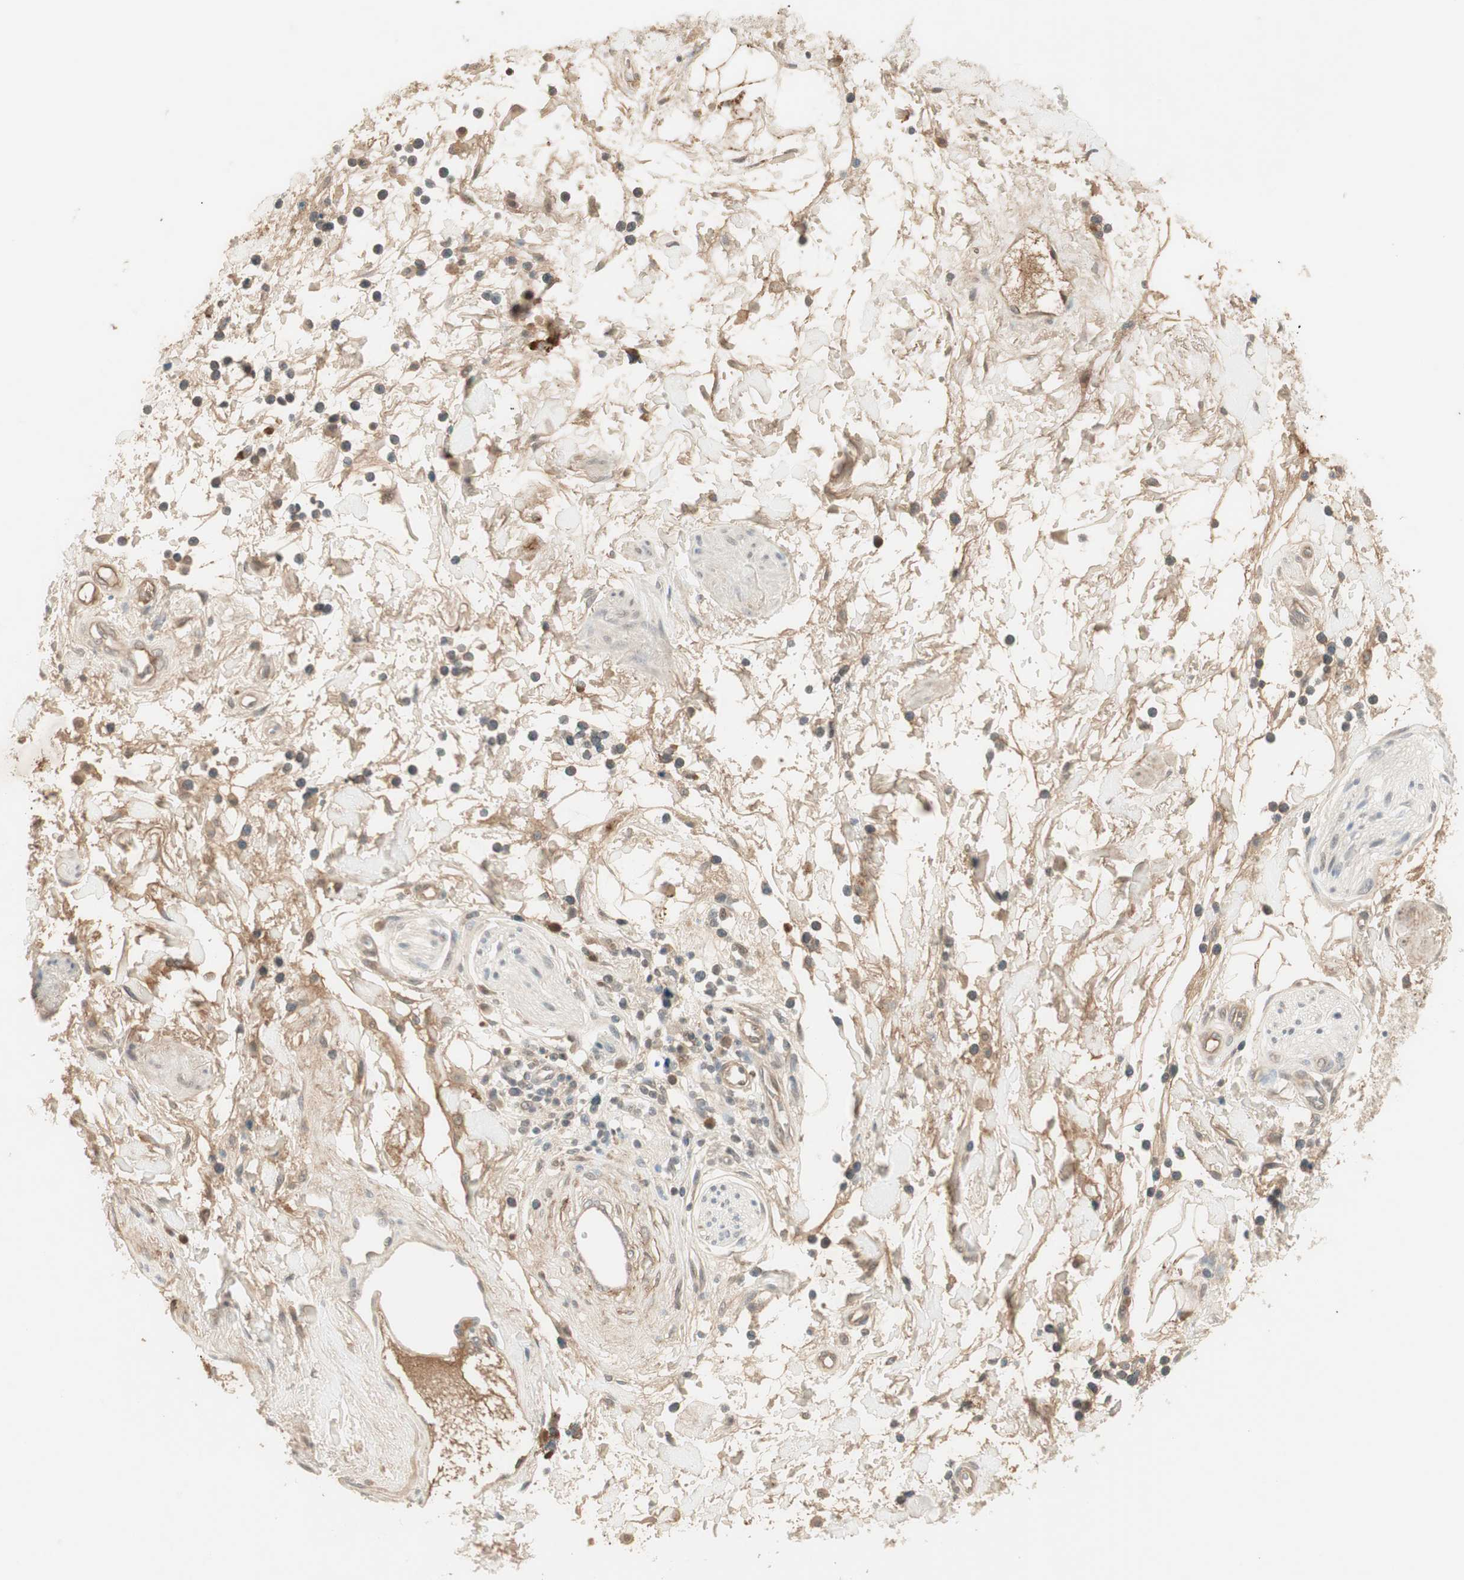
{"staining": {"intensity": "weak", "quantity": "25%-75%", "location": "cytoplasmic/membranous"}, "tissue": "adipose tissue", "cell_type": "Adipocytes", "image_type": "normal", "snomed": [{"axis": "morphology", "description": "Normal tissue, NOS"}, {"axis": "topography", "description": "Soft tissue"}, {"axis": "topography", "description": "Peripheral nerve tissue"}], "caption": "The histopathology image reveals immunohistochemical staining of unremarkable adipose tissue. There is weak cytoplasmic/membranous staining is present in approximately 25%-75% of adipocytes.", "gene": "RNGTT", "patient": {"sex": "female", "age": 71}}